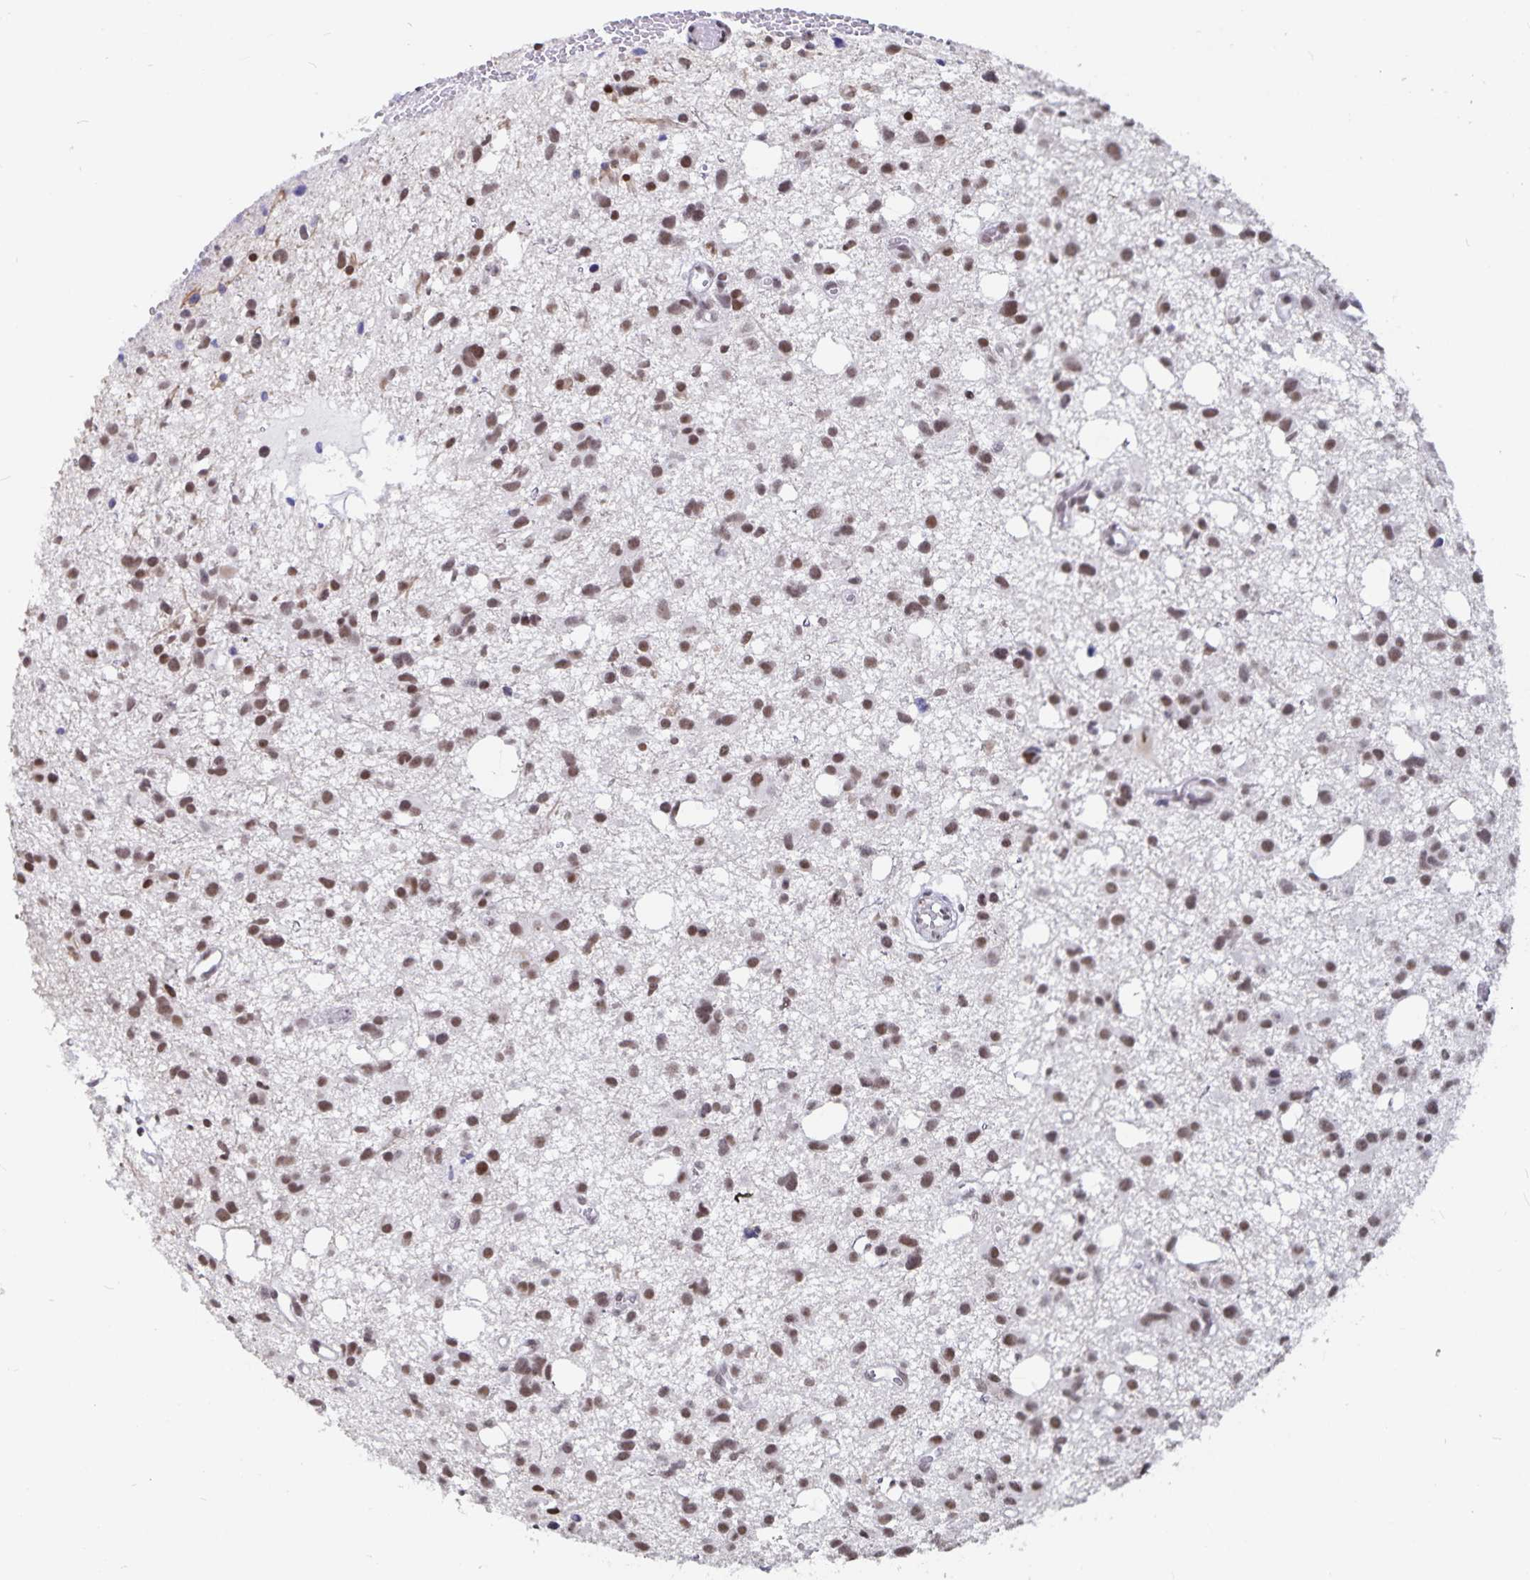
{"staining": {"intensity": "moderate", "quantity": ">75%", "location": "nuclear"}, "tissue": "glioma", "cell_type": "Tumor cells", "image_type": "cancer", "snomed": [{"axis": "morphology", "description": "Glioma, malignant, High grade"}, {"axis": "topography", "description": "Brain"}], "caption": "Protein expression analysis of glioma shows moderate nuclear staining in about >75% of tumor cells. The staining was performed using DAB (3,3'-diaminobenzidine) to visualize the protein expression in brown, while the nuclei were stained in blue with hematoxylin (Magnification: 20x).", "gene": "PBX2", "patient": {"sex": "male", "age": 23}}